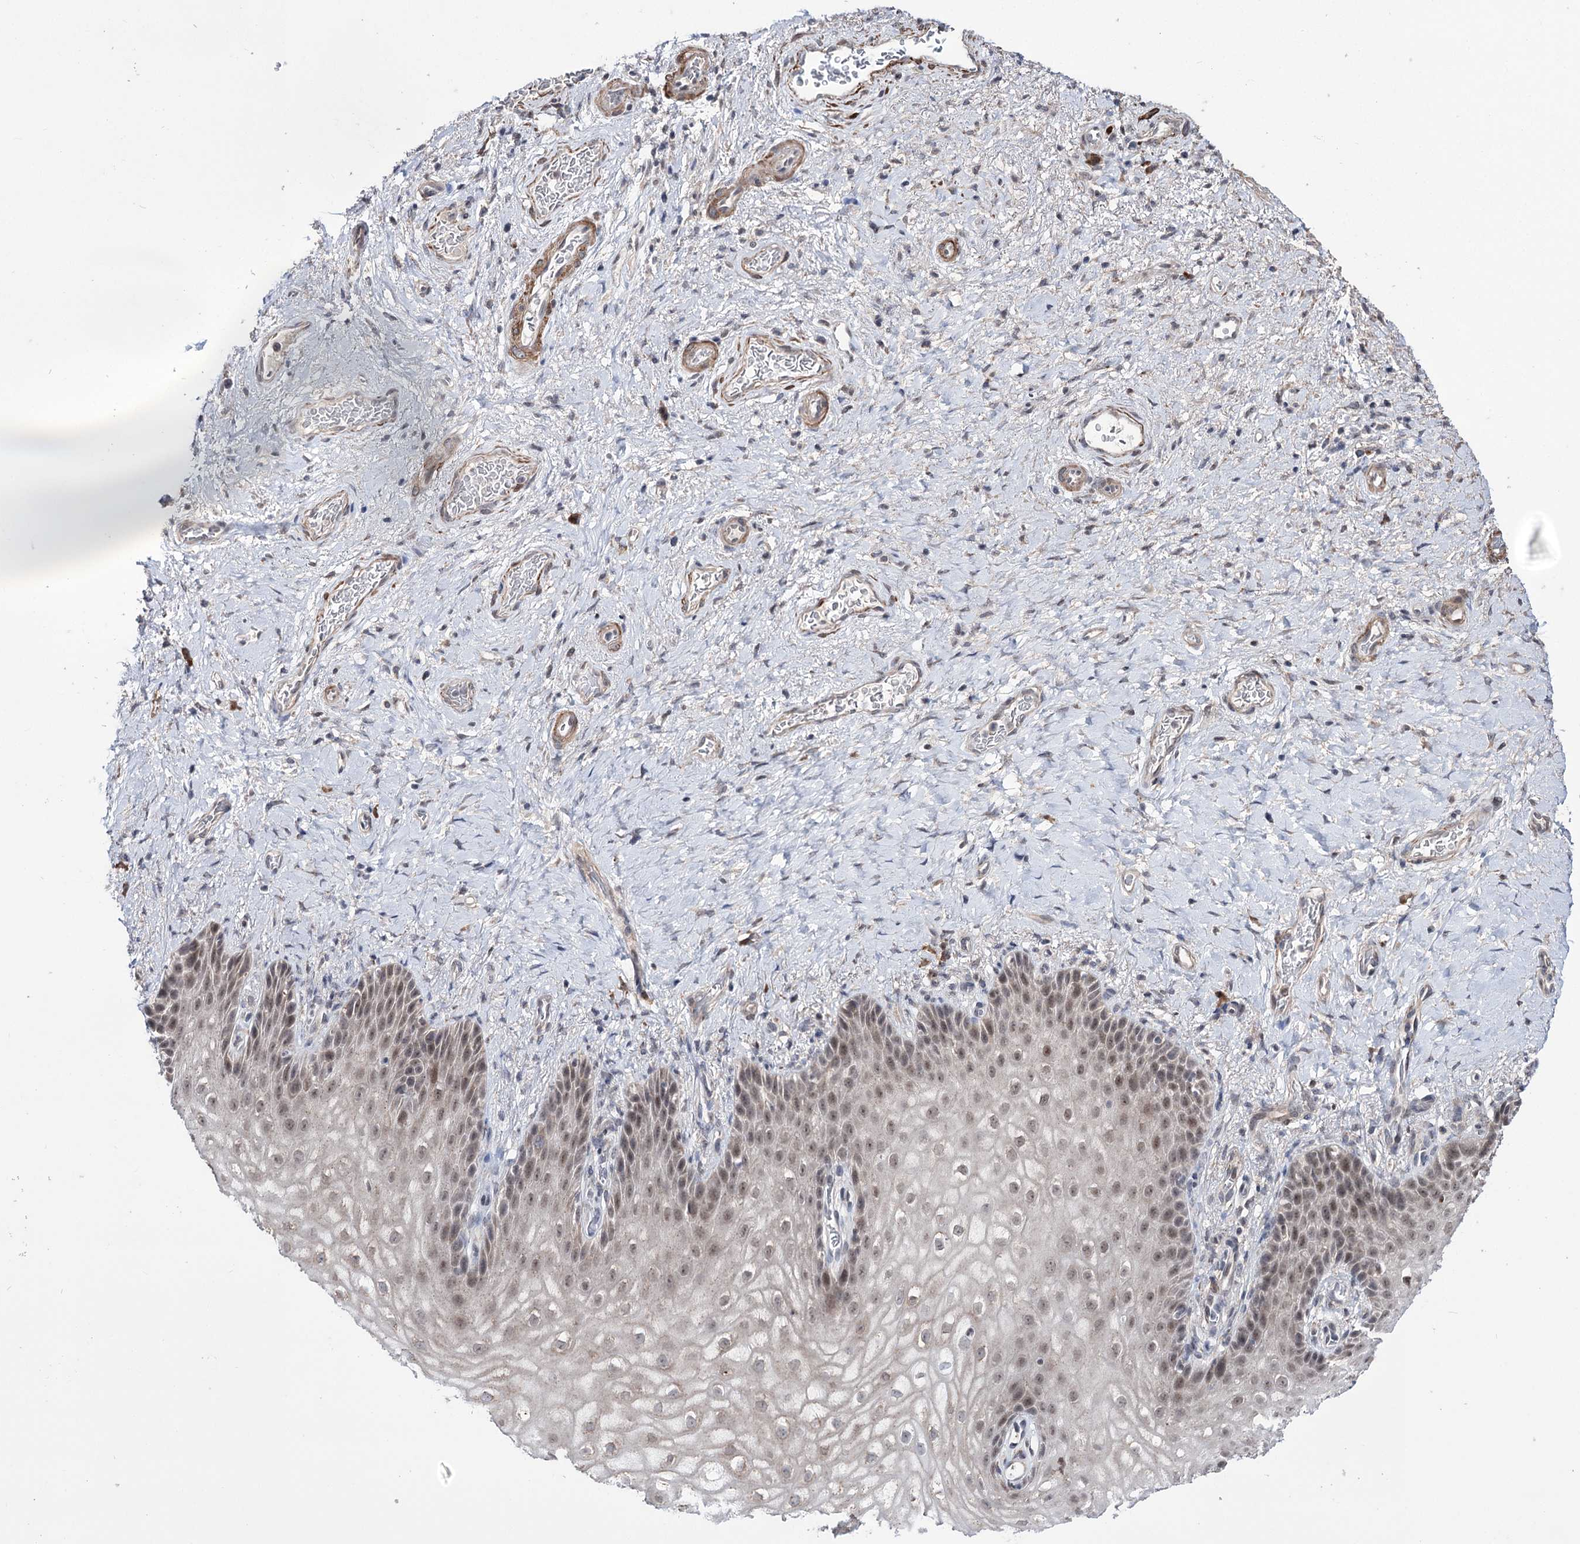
{"staining": {"intensity": "weak", "quantity": "<25%", "location": "nuclear"}, "tissue": "vagina", "cell_type": "Squamous epithelial cells", "image_type": "normal", "snomed": [{"axis": "morphology", "description": "Normal tissue, NOS"}, {"axis": "topography", "description": "Vagina"}], "caption": "Human vagina stained for a protein using immunohistochemistry displays no expression in squamous epithelial cells.", "gene": "PPRC1", "patient": {"sex": "female", "age": 60}}